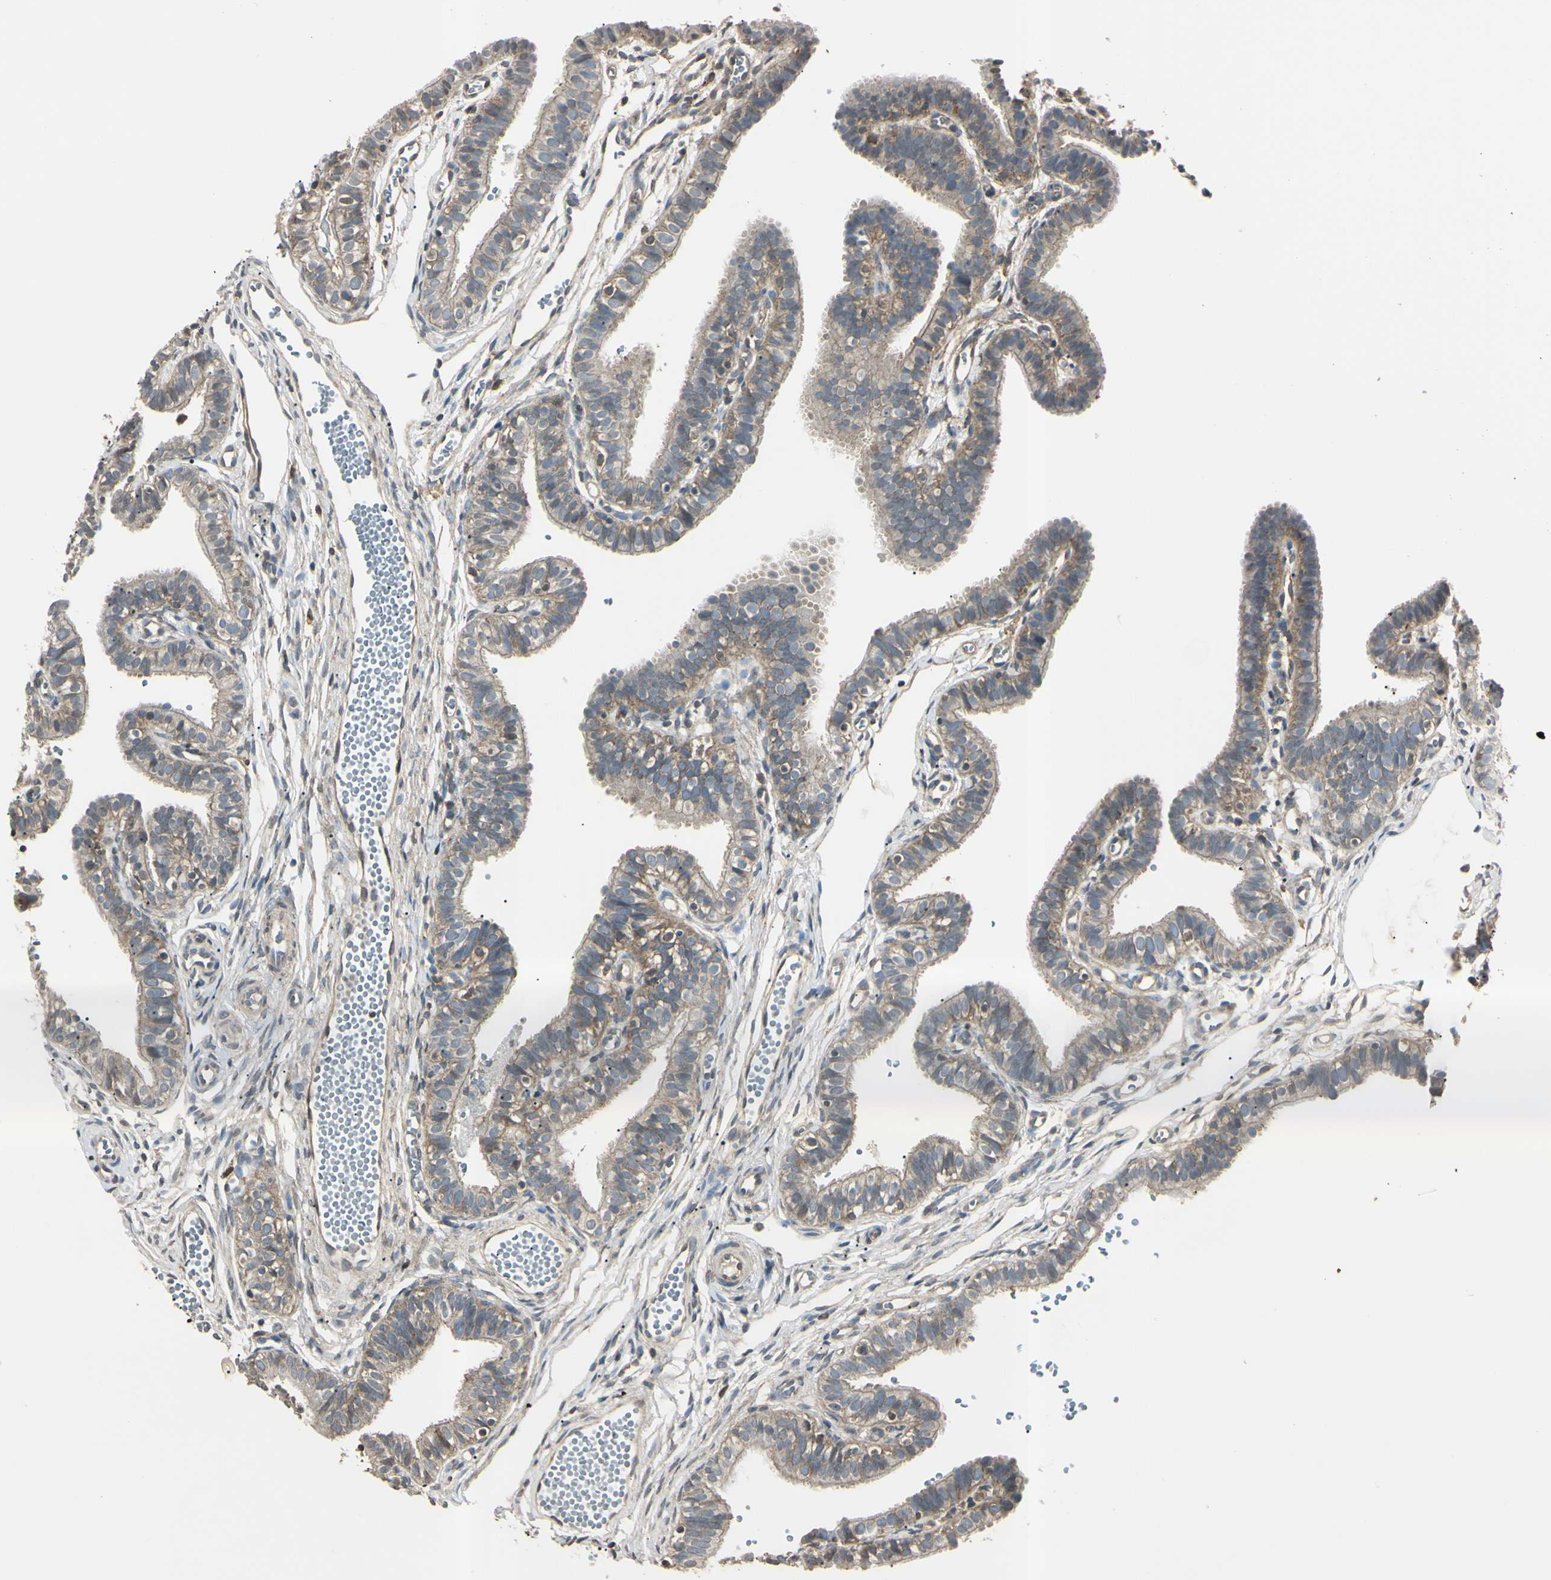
{"staining": {"intensity": "weak", "quantity": "<25%", "location": "cytoplasmic/membranous"}, "tissue": "fallopian tube", "cell_type": "Glandular cells", "image_type": "normal", "snomed": [{"axis": "morphology", "description": "Normal tissue, NOS"}, {"axis": "topography", "description": "Fallopian tube"}, {"axis": "topography", "description": "Placenta"}], "caption": "This image is of benign fallopian tube stained with immunohistochemistry to label a protein in brown with the nuclei are counter-stained blue. There is no staining in glandular cells. (Immunohistochemistry (ihc), brightfield microscopy, high magnification).", "gene": "EPN1", "patient": {"sex": "female", "age": 34}}